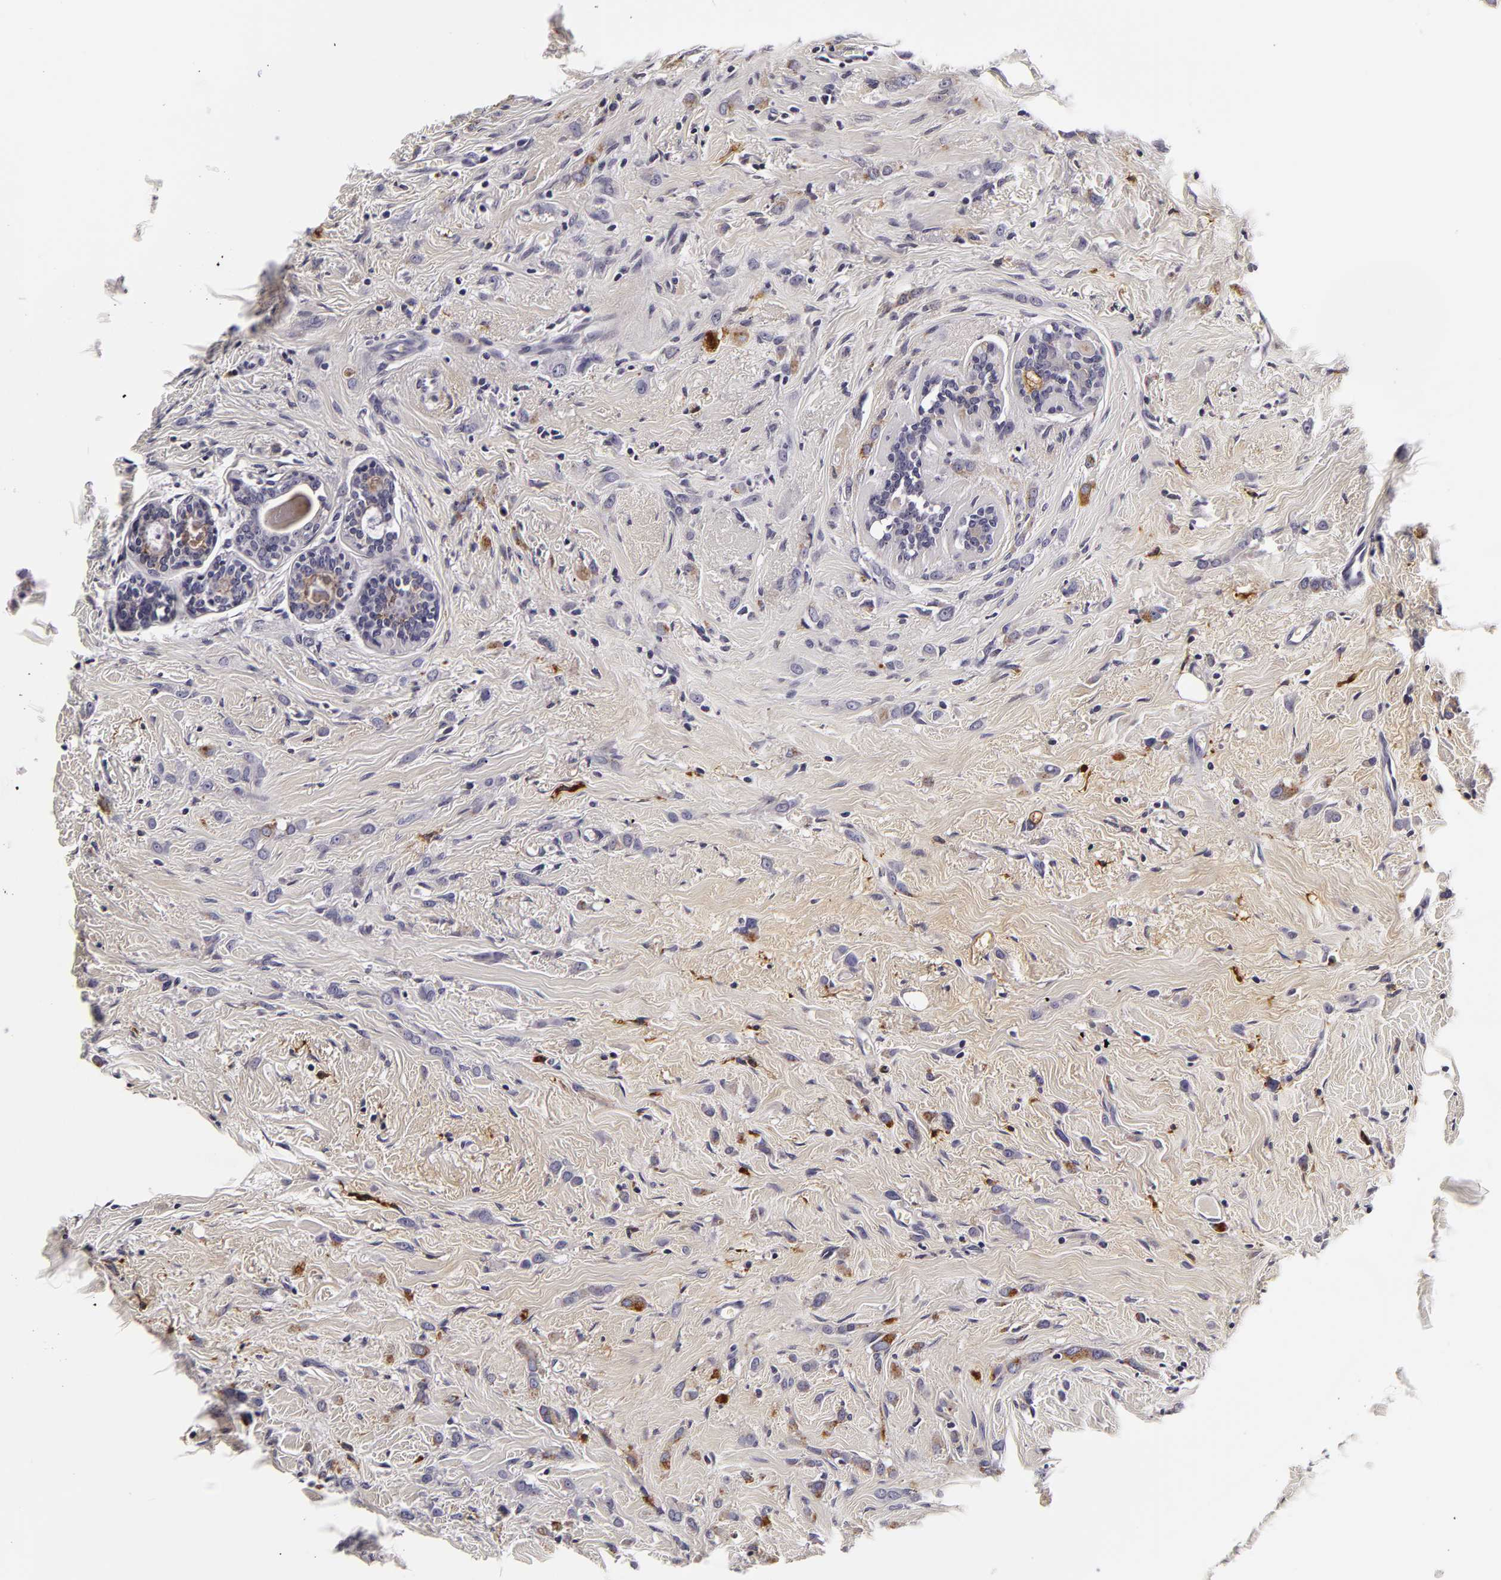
{"staining": {"intensity": "negative", "quantity": "none", "location": "none"}, "tissue": "breast cancer", "cell_type": "Tumor cells", "image_type": "cancer", "snomed": [{"axis": "morphology", "description": "Lobular carcinoma"}, {"axis": "topography", "description": "Breast"}], "caption": "This is an immunohistochemistry photomicrograph of breast cancer. There is no expression in tumor cells.", "gene": "LGALS3BP", "patient": {"sex": "female", "age": 57}}